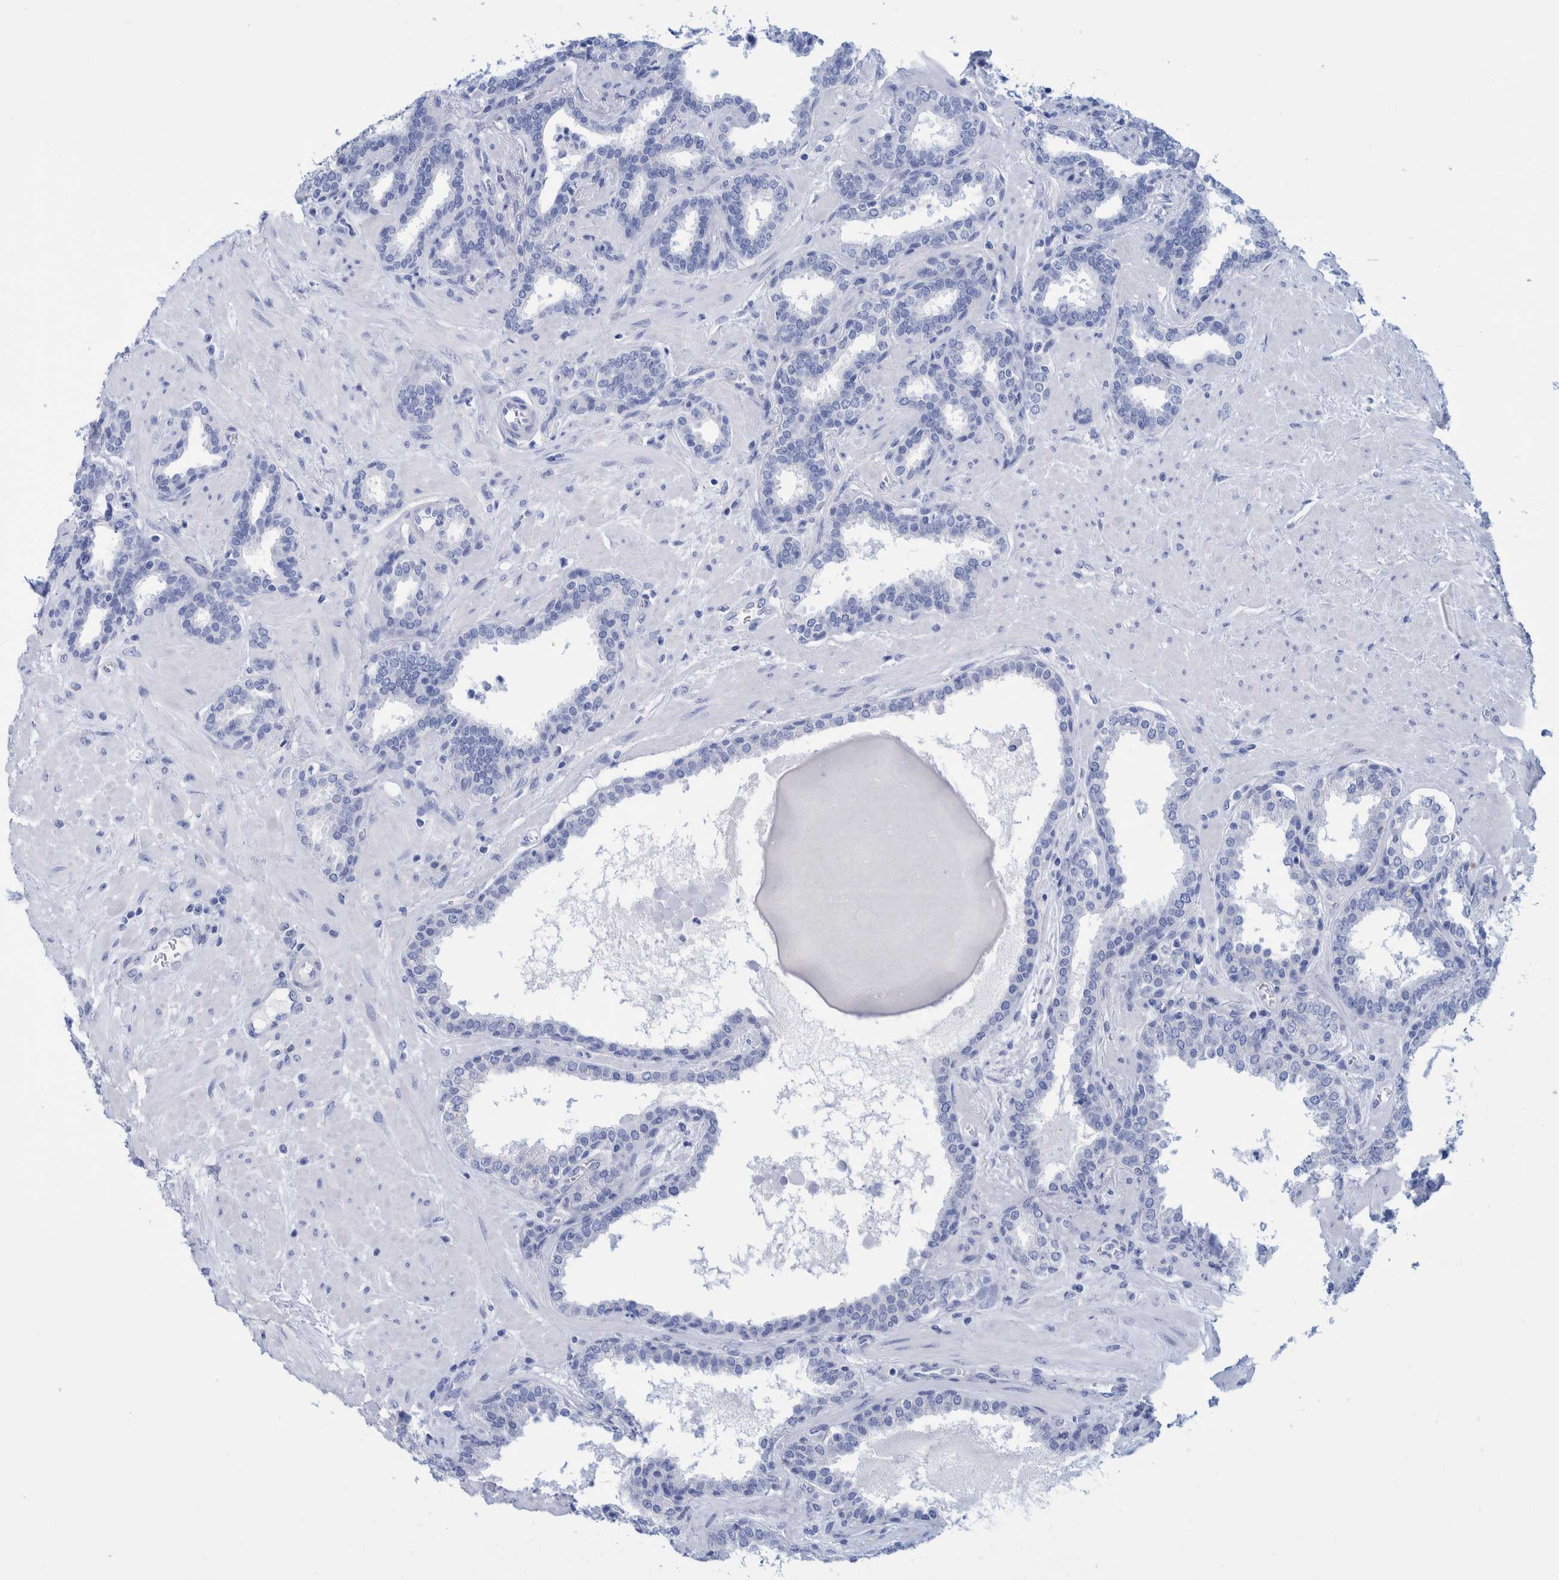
{"staining": {"intensity": "negative", "quantity": "none", "location": "none"}, "tissue": "prostate", "cell_type": "Glandular cells", "image_type": "normal", "snomed": [{"axis": "morphology", "description": "Normal tissue, NOS"}, {"axis": "topography", "description": "Prostate"}], "caption": "This is an IHC photomicrograph of benign prostate. There is no positivity in glandular cells.", "gene": "PERP", "patient": {"sex": "male", "age": 51}}